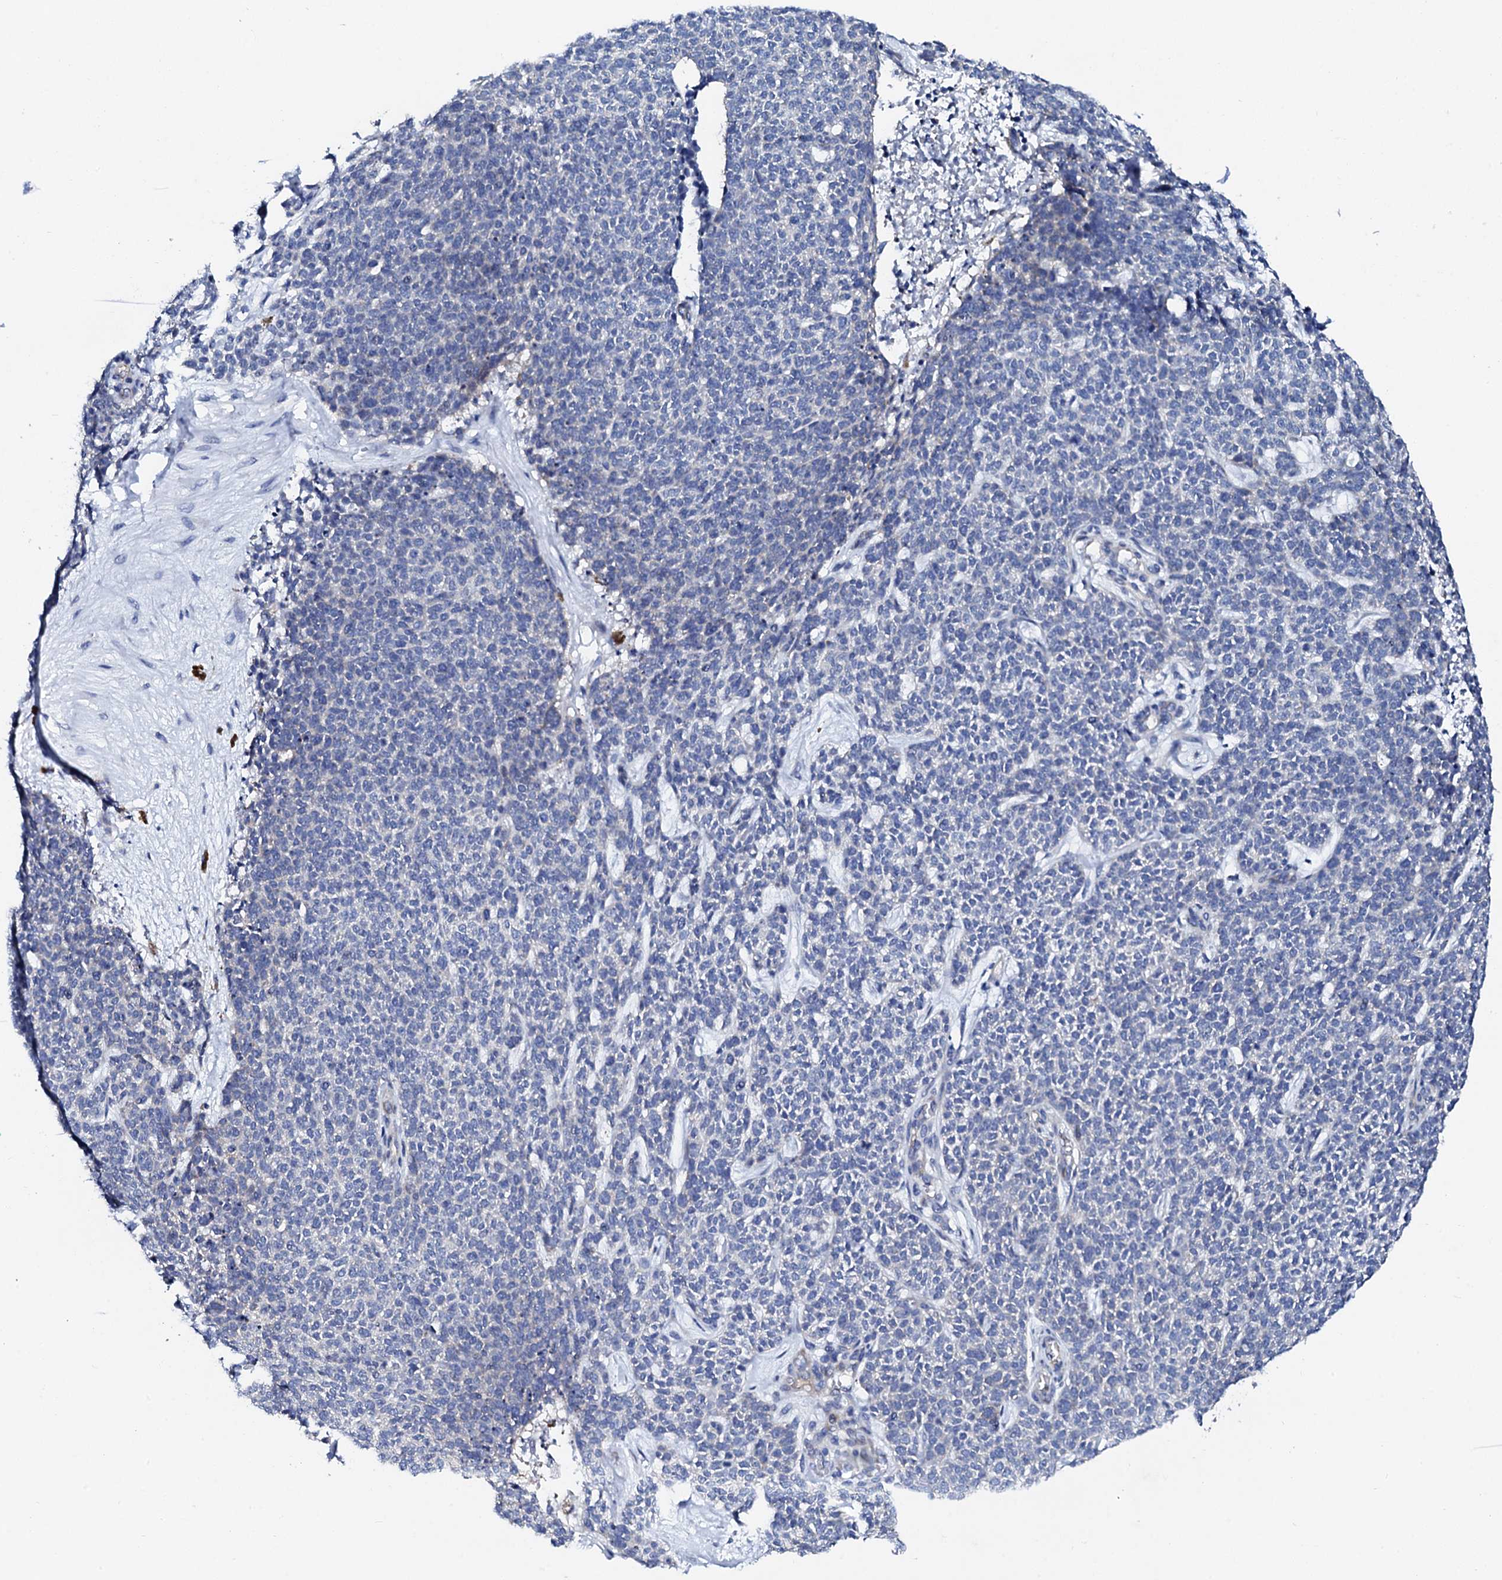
{"staining": {"intensity": "negative", "quantity": "none", "location": "none"}, "tissue": "skin cancer", "cell_type": "Tumor cells", "image_type": "cancer", "snomed": [{"axis": "morphology", "description": "Basal cell carcinoma"}, {"axis": "topography", "description": "Skin"}], "caption": "A high-resolution micrograph shows immunohistochemistry staining of skin cancer, which shows no significant staining in tumor cells.", "gene": "TRDN", "patient": {"sex": "female", "age": 84}}